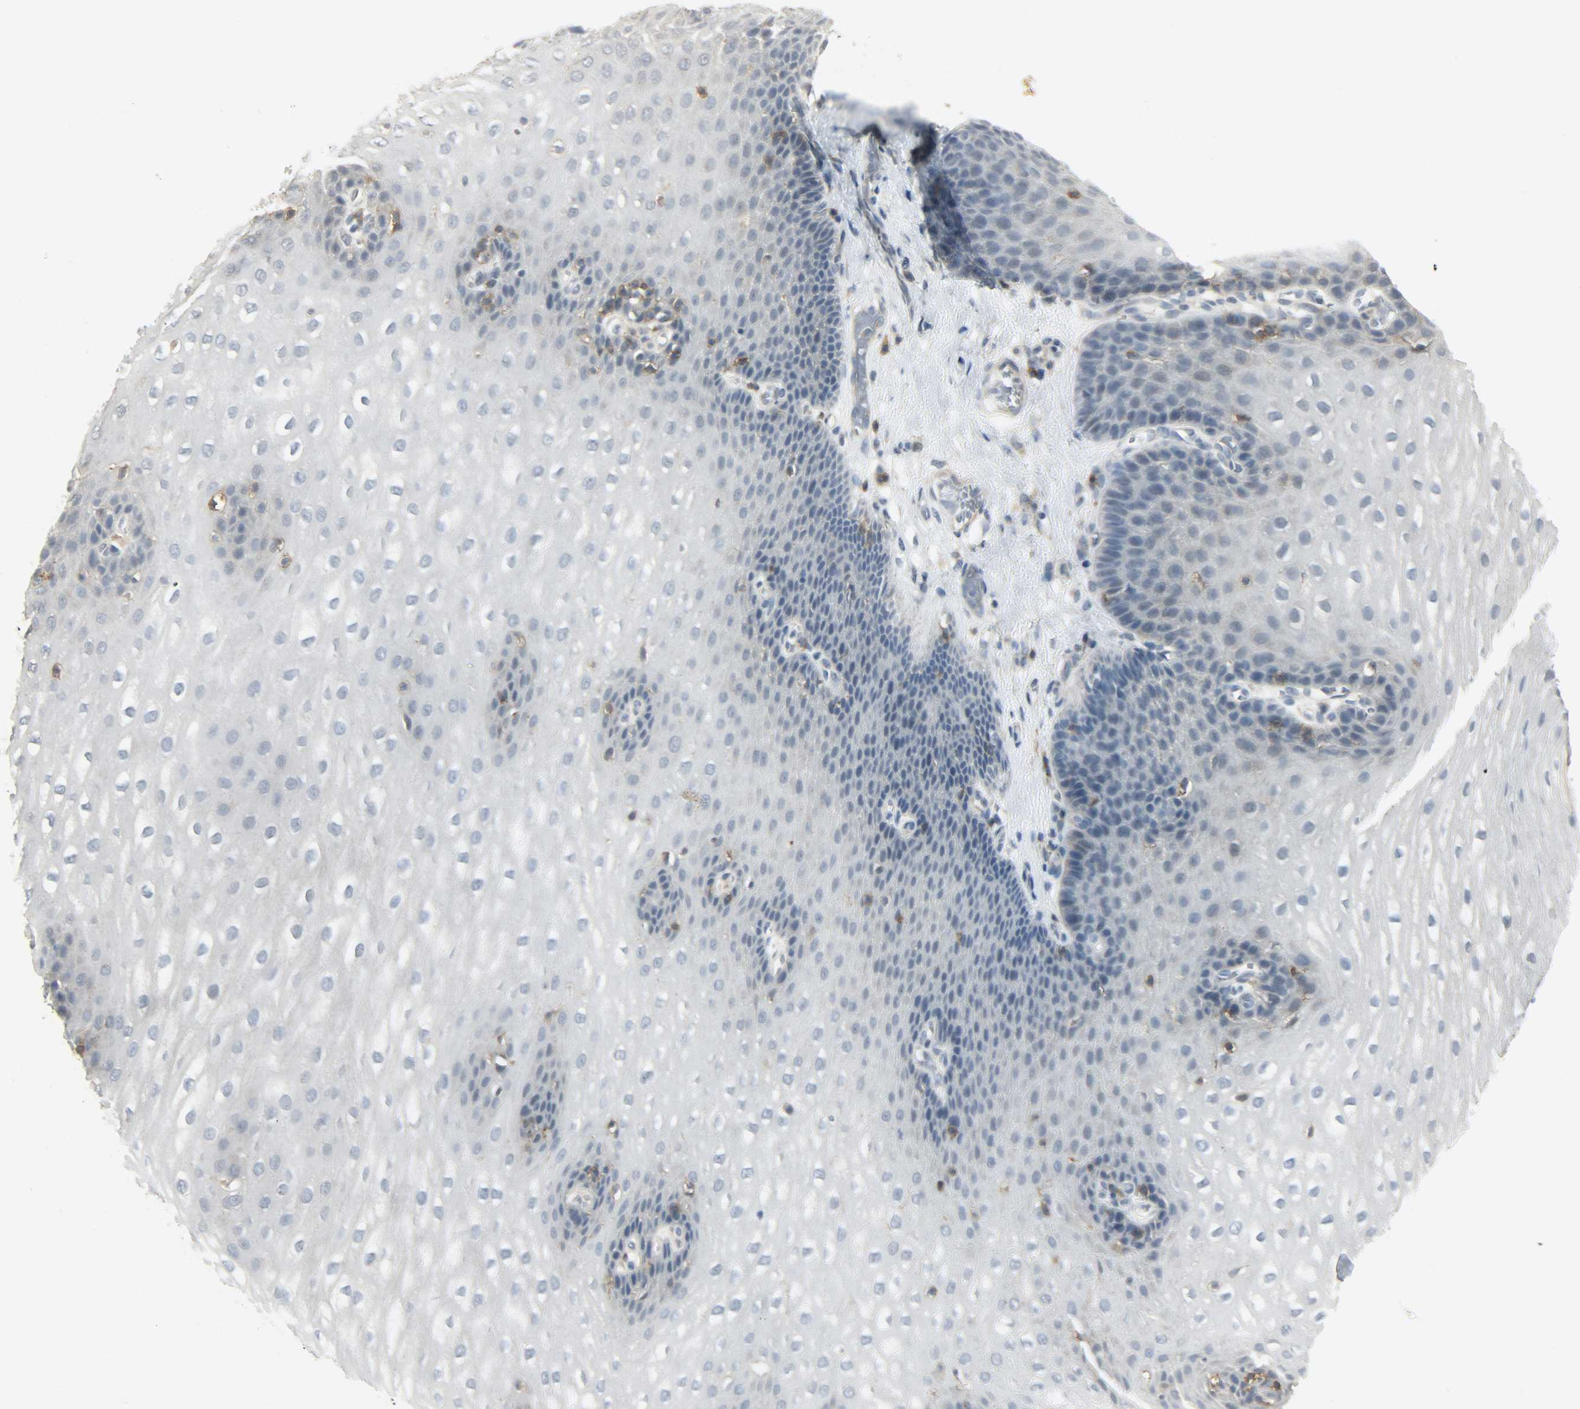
{"staining": {"intensity": "negative", "quantity": "none", "location": "none"}, "tissue": "esophagus", "cell_type": "Squamous epithelial cells", "image_type": "normal", "snomed": [{"axis": "morphology", "description": "Normal tissue, NOS"}, {"axis": "topography", "description": "Esophagus"}], "caption": "DAB immunohistochemical staining of normal esophagus exhibits no significant positivity in squamous epithelial cells.", "gene": "CD4", "patient": {"sex": "male", "age": 48}}